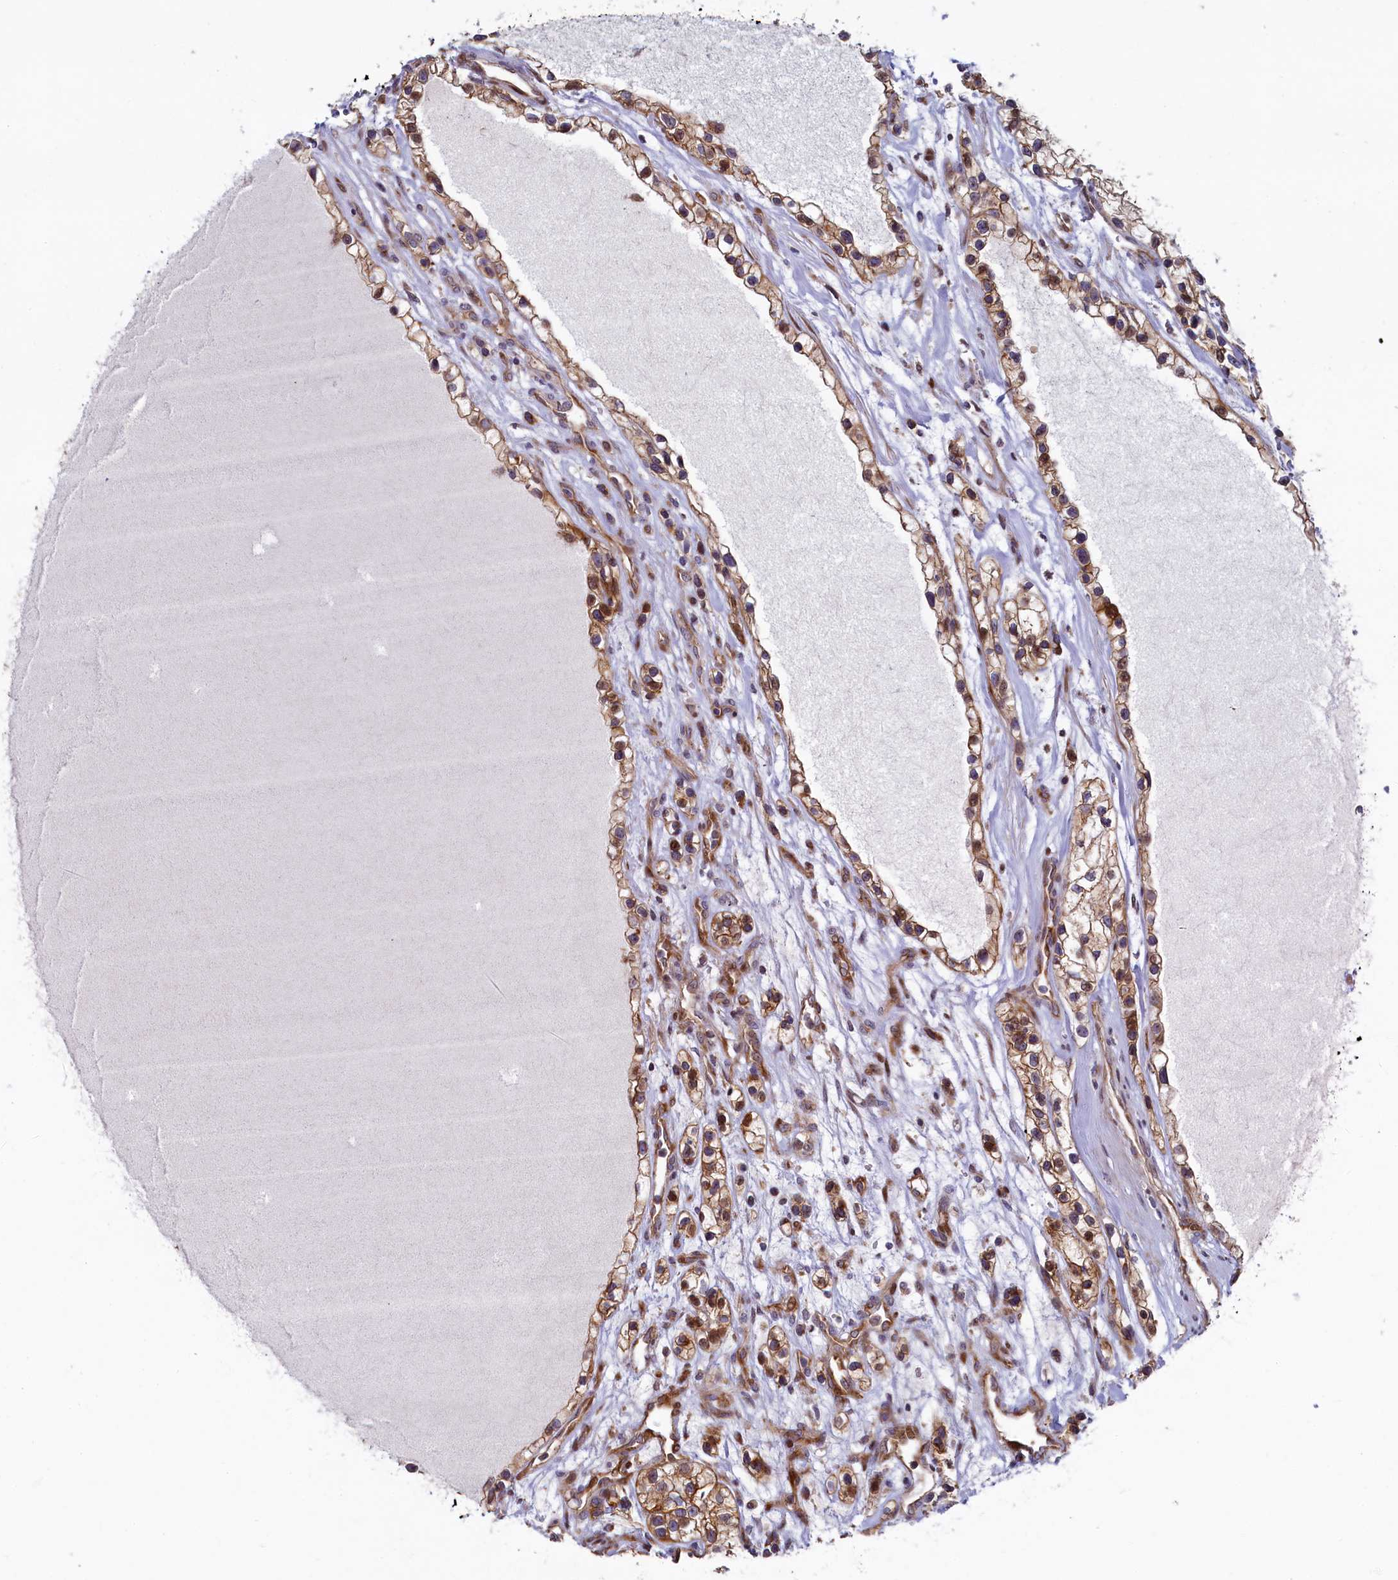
{"staining": {"intensity": "moderate", "quantity": ">75%", "location": "cytoplasmic/membranous,nuclear"}, "tissue": "renal cancer", "cell_type": "Tumor cells", "image_type": "cancer", "snomed": [{"axis": "morphology", "description": "Adenocarcinoma, NOS"}, {"axis": "topography", "description": "Kidney"}], "caption": "Renal cancer tissue exhibits moderate cytoplasmic/membranous and nuclear positivity in about >75% of tumor cells, visualized by immunohistochemistry.", "gene": "PIK3C3", "patient": {"sex": "female", "age": 57}}